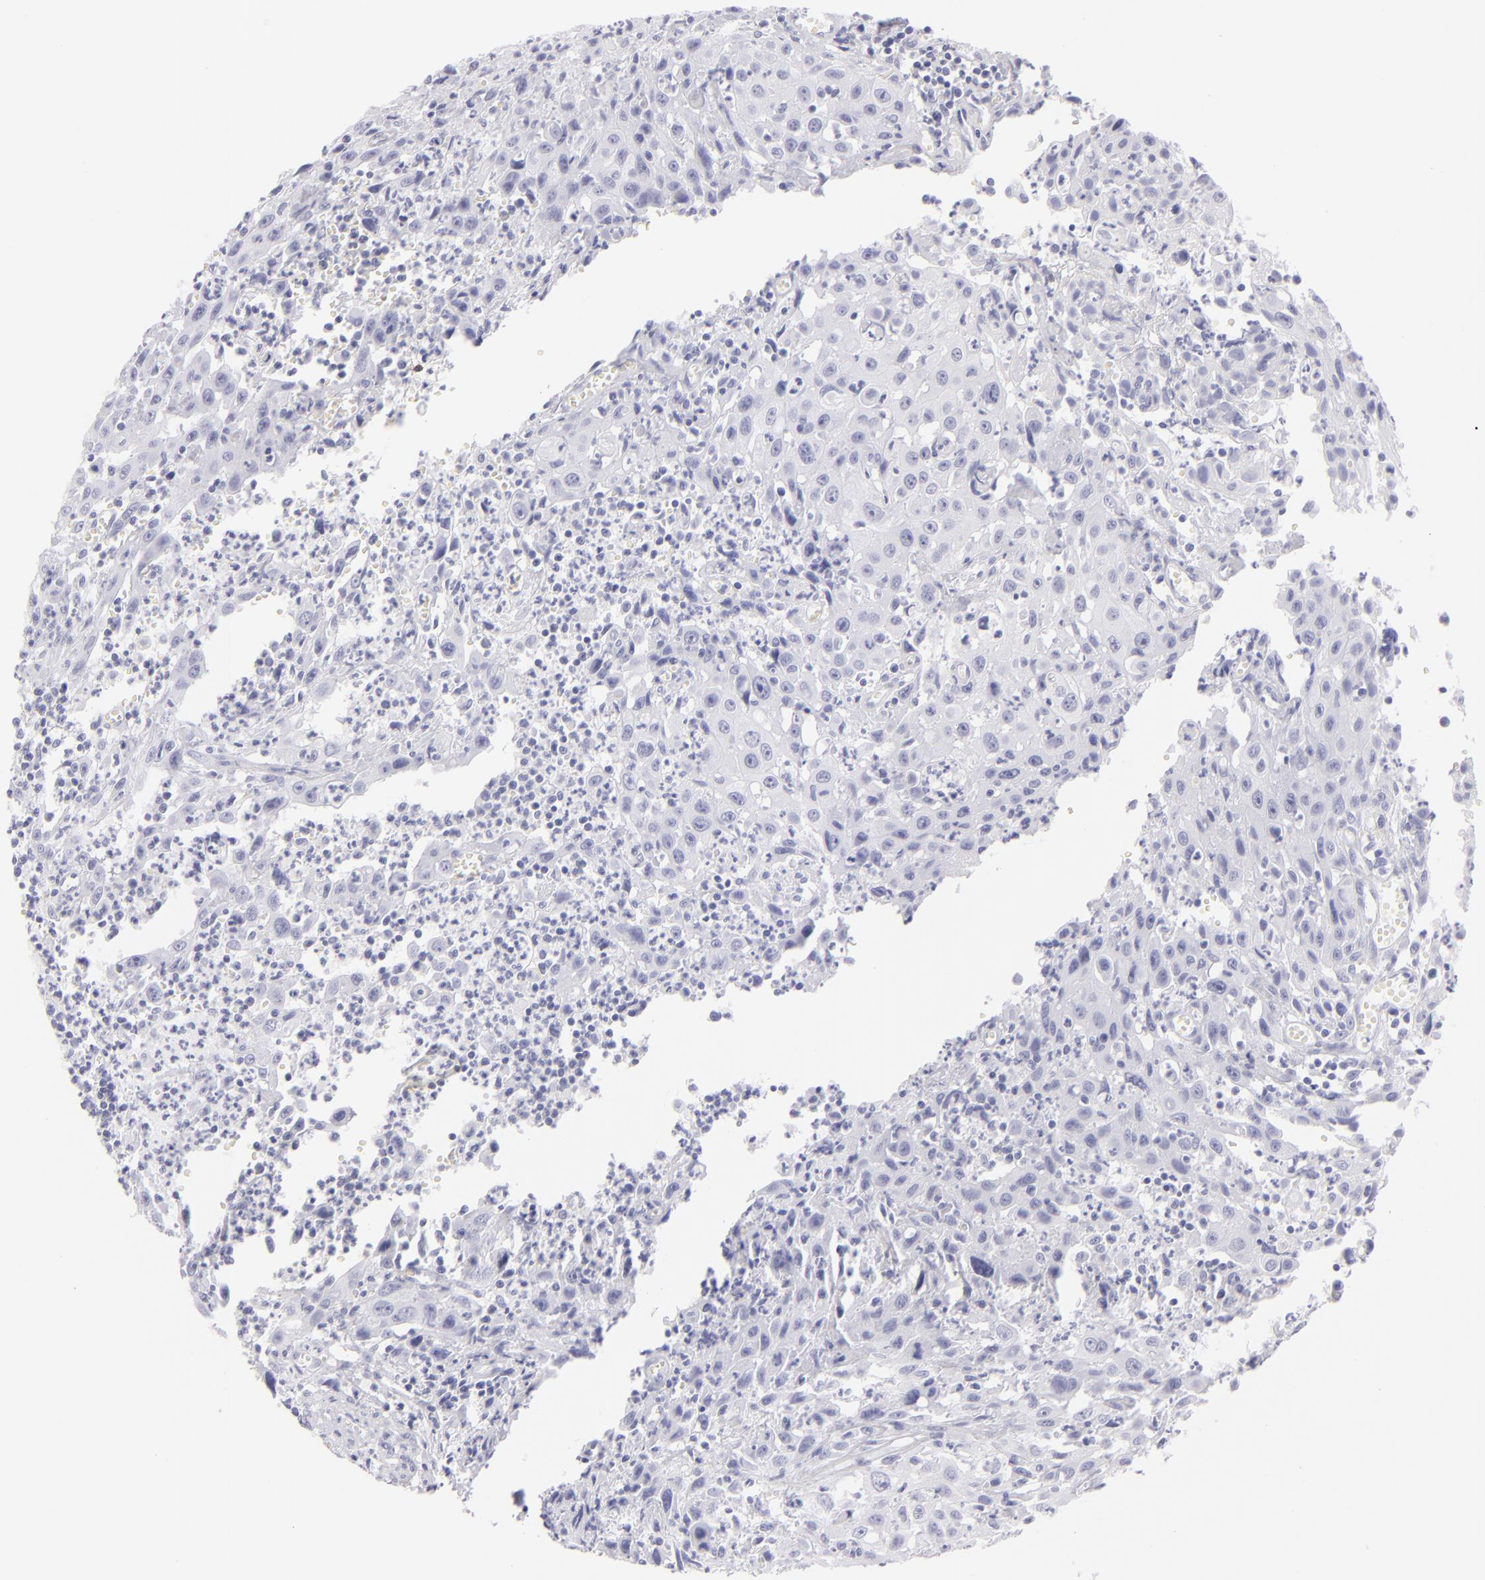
{"staining": {"intensity": "negative", "quantity": "none", "location": "none"}, "tissue": "urothelial cancer", "cell_type": "Tumor cells", "image_type": "cancer", "snomed": [{"axis": "morphology", "description": "Urothelial carcinoma, High grade"}, {"axis": "topography", "description": "Urinary bladder"}], "caption": "IHC photomicrograph of neoplastic tissue: human urothelial carcinoma (high-grade) stained with DAB (3,3'-diaminobenzidine) reveals no significant protein staining in tumor cells.", "gene": "FCER2", "patient": {"sex": "male", "age": 66}}